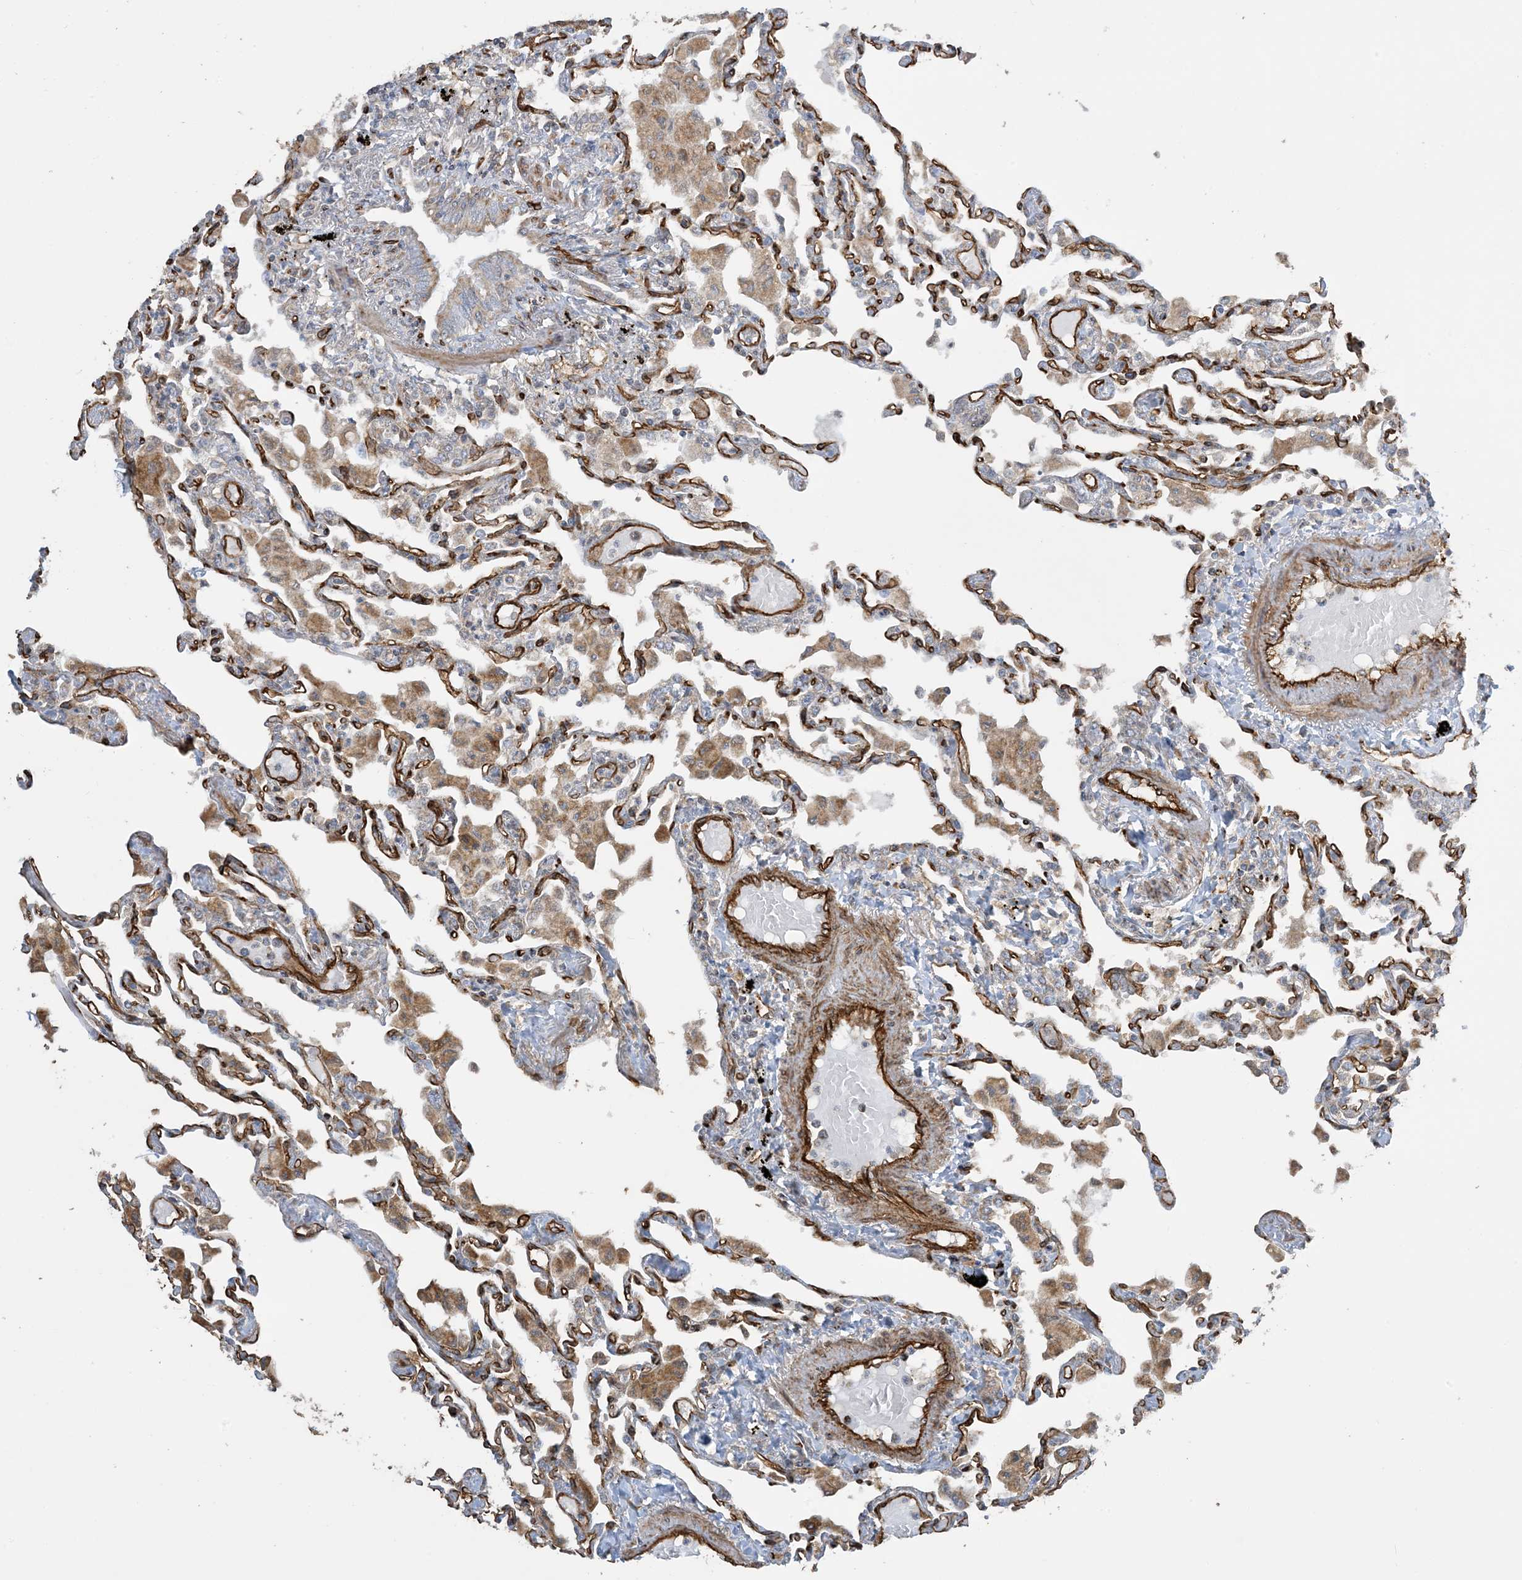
{"staining": {"intensity": "weak", "quantity": "<25%", "location": "cytoplasmic/membranous"}, "tissue": "lung", "cell_type": "Alveolar cells", "image_type": "normal", "snomed": [{"axis": "morphology", "description": "Normal tissue, NOS"}, {"axis": "topography", "description": "Bronchus"}, {"axis": "topography", "description": "Lung"}], "caption": "IHC of normal human lung demonstrates no expression in alveolar cells.", "gene": "AGA", "patient": {"sex": "female", "age": 49}}